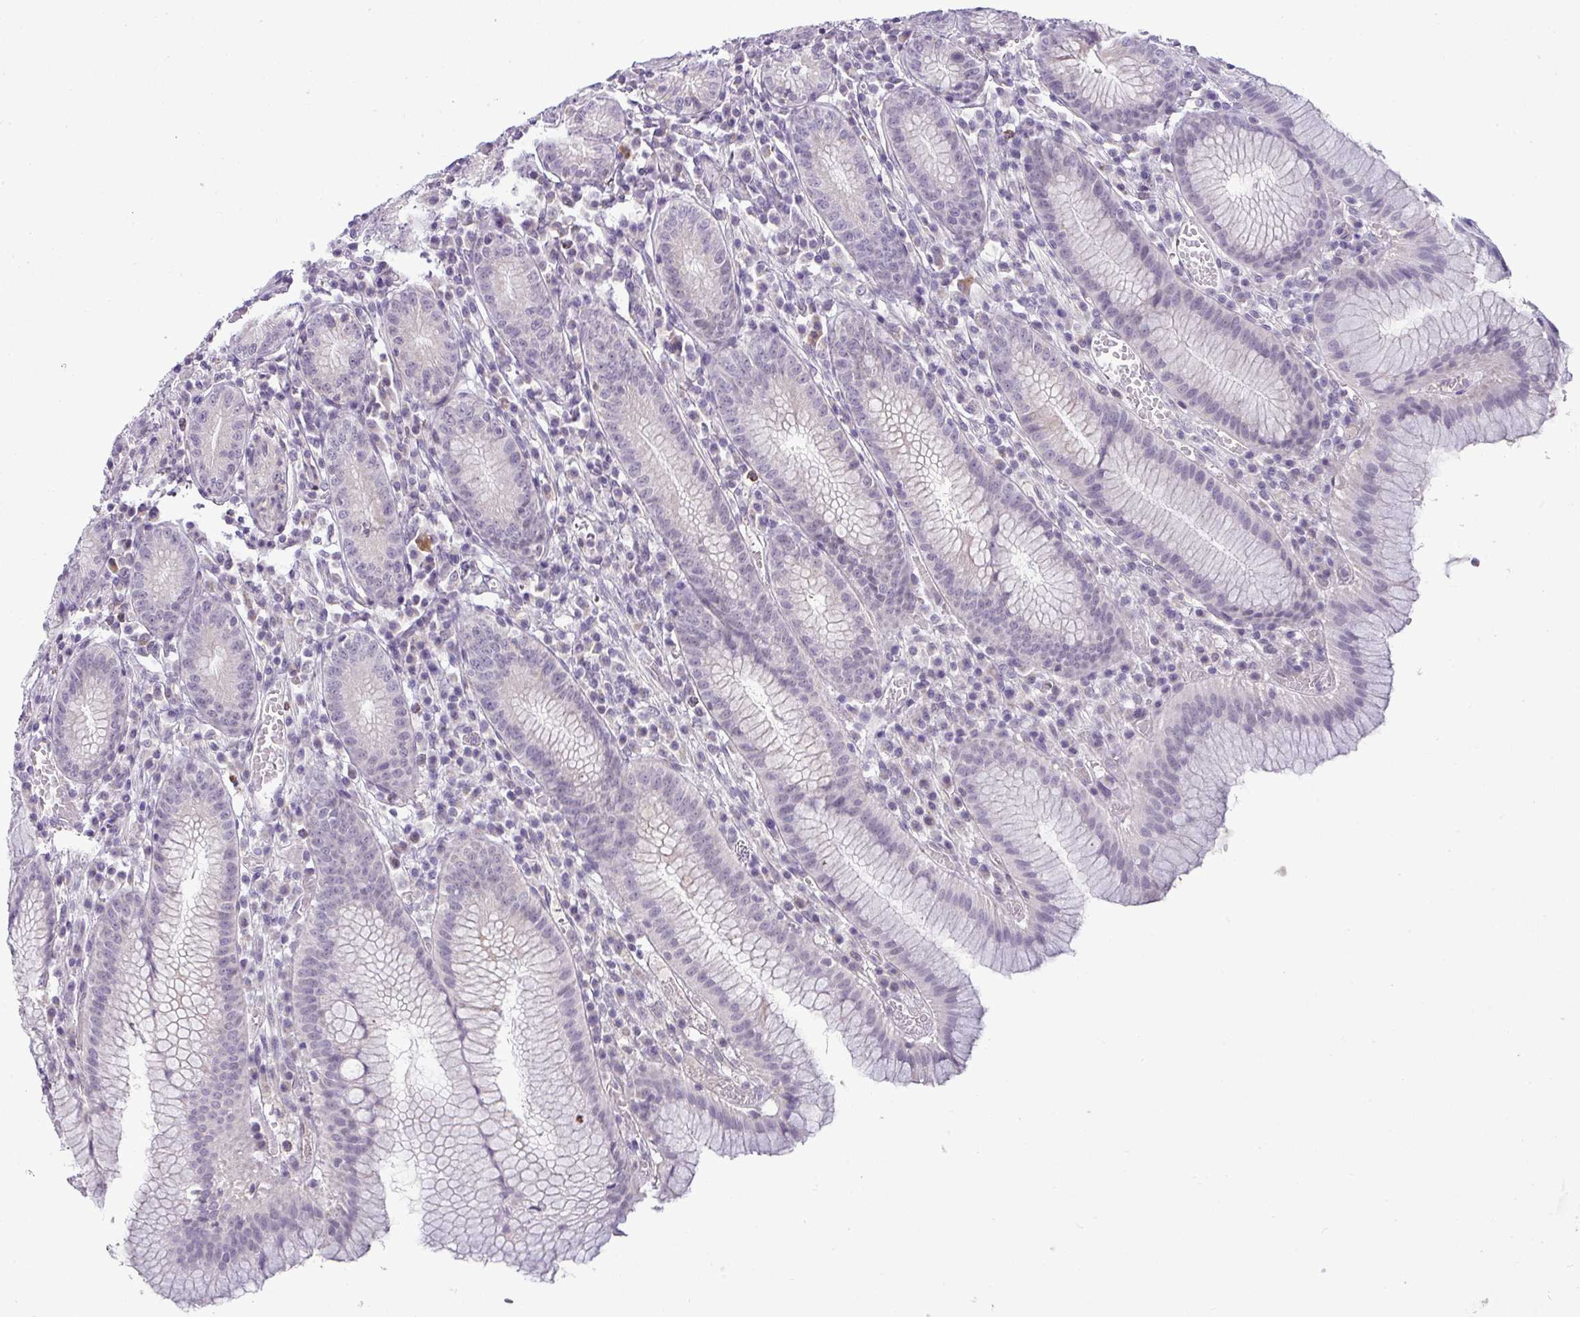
{"staining": {"intensity": "negative", "quantity": "none", "location": "none"}, "tissue": "stomach", "cell_type": "Glandular cells", "image_type": "normal", "snomed": [{"axis": "morphology", "description": "Normal tissue, NOS"}, {"axis": "topography", "description": "Stomach"}], "caption": "This is an immunohistochemistry (IHC) photomicrograph of normal stomach. There is no positivity in glandular cells.", "gene": "HBEGF", "patient": {"sex": "male", "age": 55}}